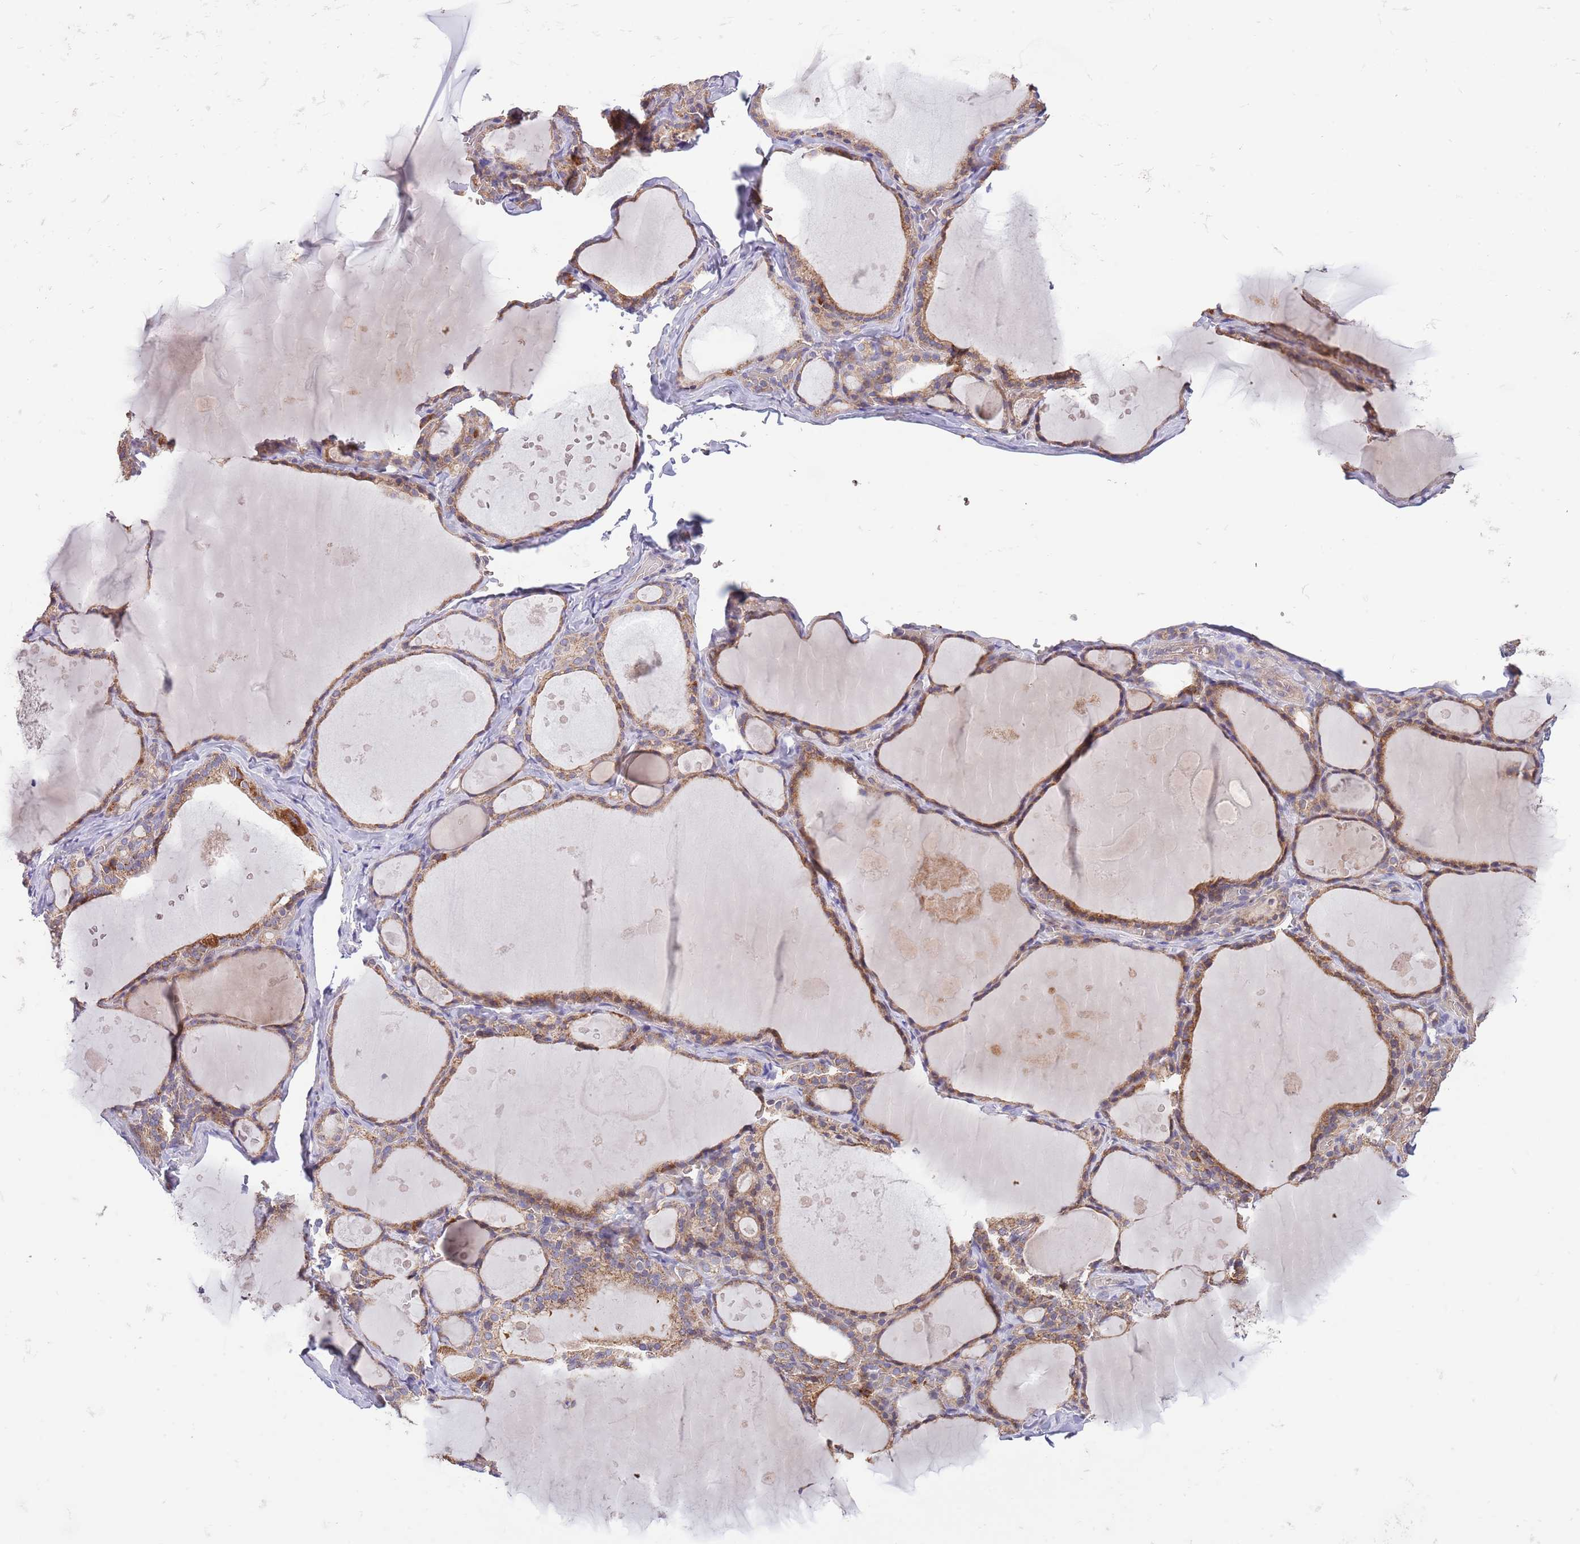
{"staining": {"intensity": "moderate", "quantity": ">75%", "location": "cytoplasmic/membranous"}, "tissue": "thyroid gland", "cell_type": "Glandular cells", "image_type": "normal", "snomed": [{"axis": "morphology", "description": "Normal tissue, NOS"}, {"axis": "topography", "description": "Thyroid gland"}], "caption": "IHC of unremarkable human thyroid gland displays medium levels of moderate cytoplasmic/membranous positivity in approximately >75% of glandular cells. (IHC, brightfield microscopy, high magnification).", "gene": "LIPJ", "patient": {"sex": "male", "age": 56}}